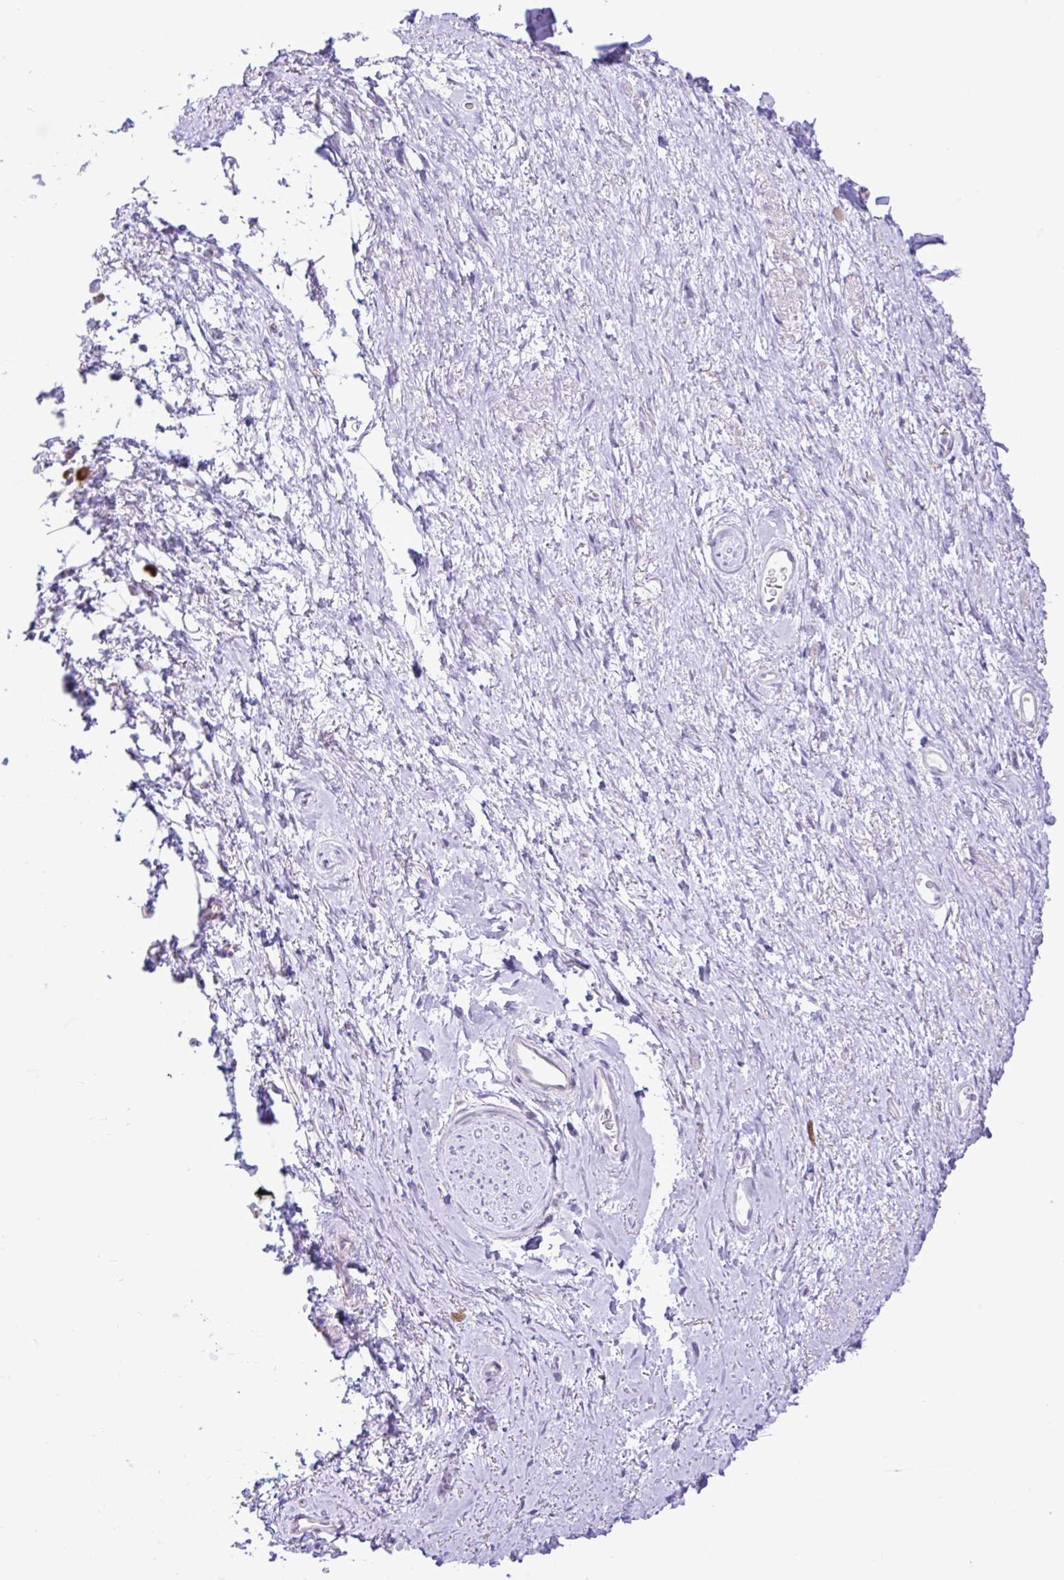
{"staining": {"intensity": "negative", "quantity": "none", "location": "none"}, "tissue": "adipose tissue", "cell_type": "Adipocytes", "image_type": "normal", "snomed": [{"axis": "morphology", "description": "Normal tissue, NOS"}, {"axis": "topography", "description": "Vulva"}, {"axis": "topography", "description": "Peripheral nerve tissue"}], "caption": "This is an immunohistochemistry (IHC) image of unremarkable adipose tissue. There is no staining in adipocytes.", "gene": "ZNF101", "patient": {"sex": "female", "age": 66}}